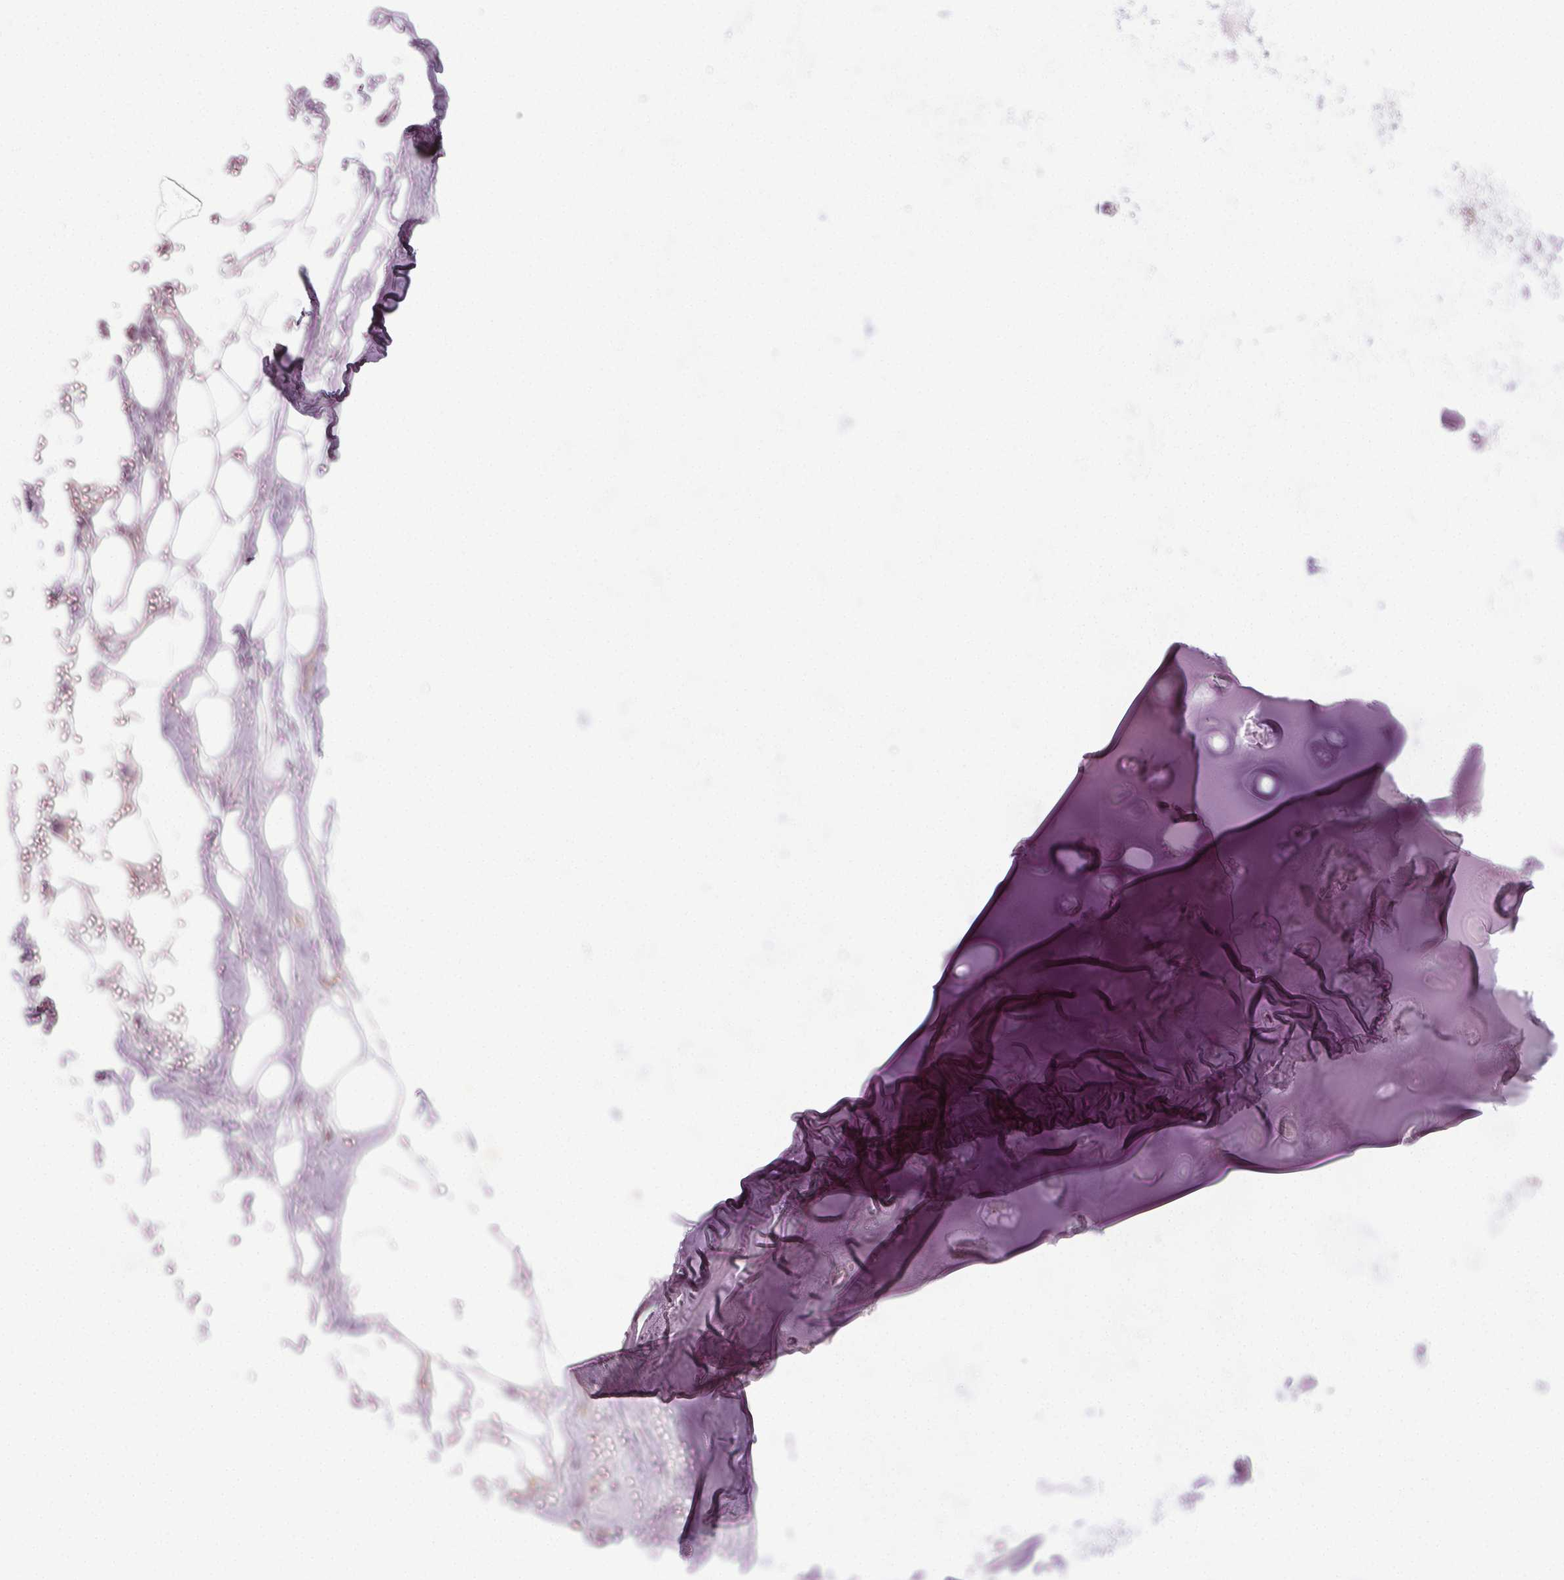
{"staining": {"intensity": "negative", "quantity": "none", "location": "none"}, "tissue": "adipose tissue", "cell_type": "Adipocytes", "image_type": "normal", "snomed": [{"axis": "morphology", "description": "Normal tissue, NOS"}, {"axis": "morphology", "description": "Squamous cell carcinoma, NOS"}, {"axis": "topography", "description": "Cartilage tissue"}, {"axis": "topography", "description": "Bronchus"}, {"axis": "topography", "description": "Lung"}], "caption": "Immunohistochemistry (IHC) of normal human adipose tissue shows no positivity in adipocytes. (DAB (3,3'-diaminobenzidine) immunohistochemistry (IHC), high magnification).", "gene": "PKP1", "patient": {"sex": "male", "age": 66}}